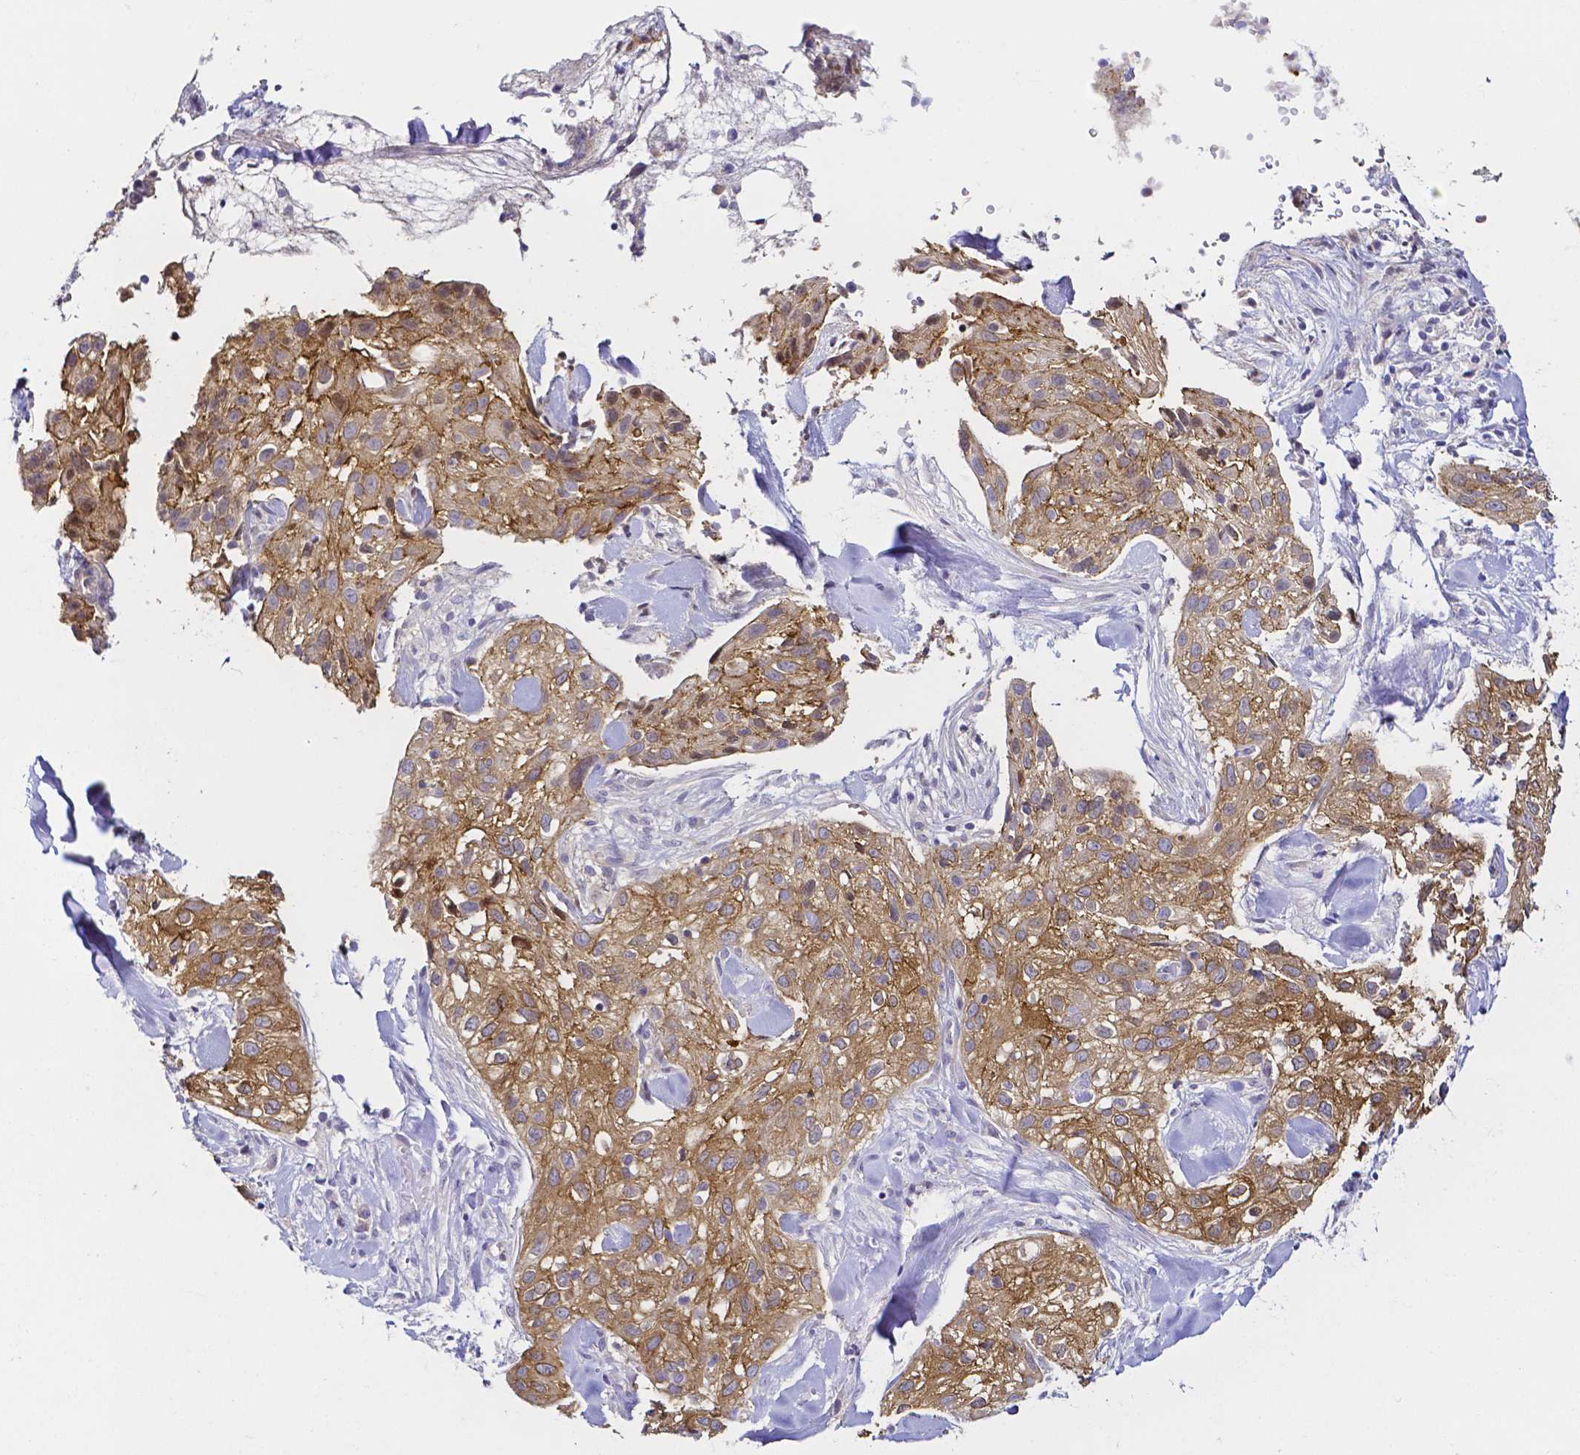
{"staining": {"intensity": "moderate", "quantity": ">75%", "location": "cytoplasmic/membranous"}, "tissue": "skin cancer", "cell_type": "Tumor cells", "image_type": "cancer", "snomed": [{"axis": "morphology", "description": "Squamous cell carcinoma, NOS"}, {"axis": "topography", "description": "Skin"}], "caption": "Immunohistochemical staining of human skin cancer (squamous cell carcinoma) shows medium levels of moderate cytoplasmic/membranous protein staining in about >75% of tumor cells. (Brightfield microscopy of DAB IHC at high magnification).", "gene": "PKP3", "patient": {"sex": "male", "age": 82}}